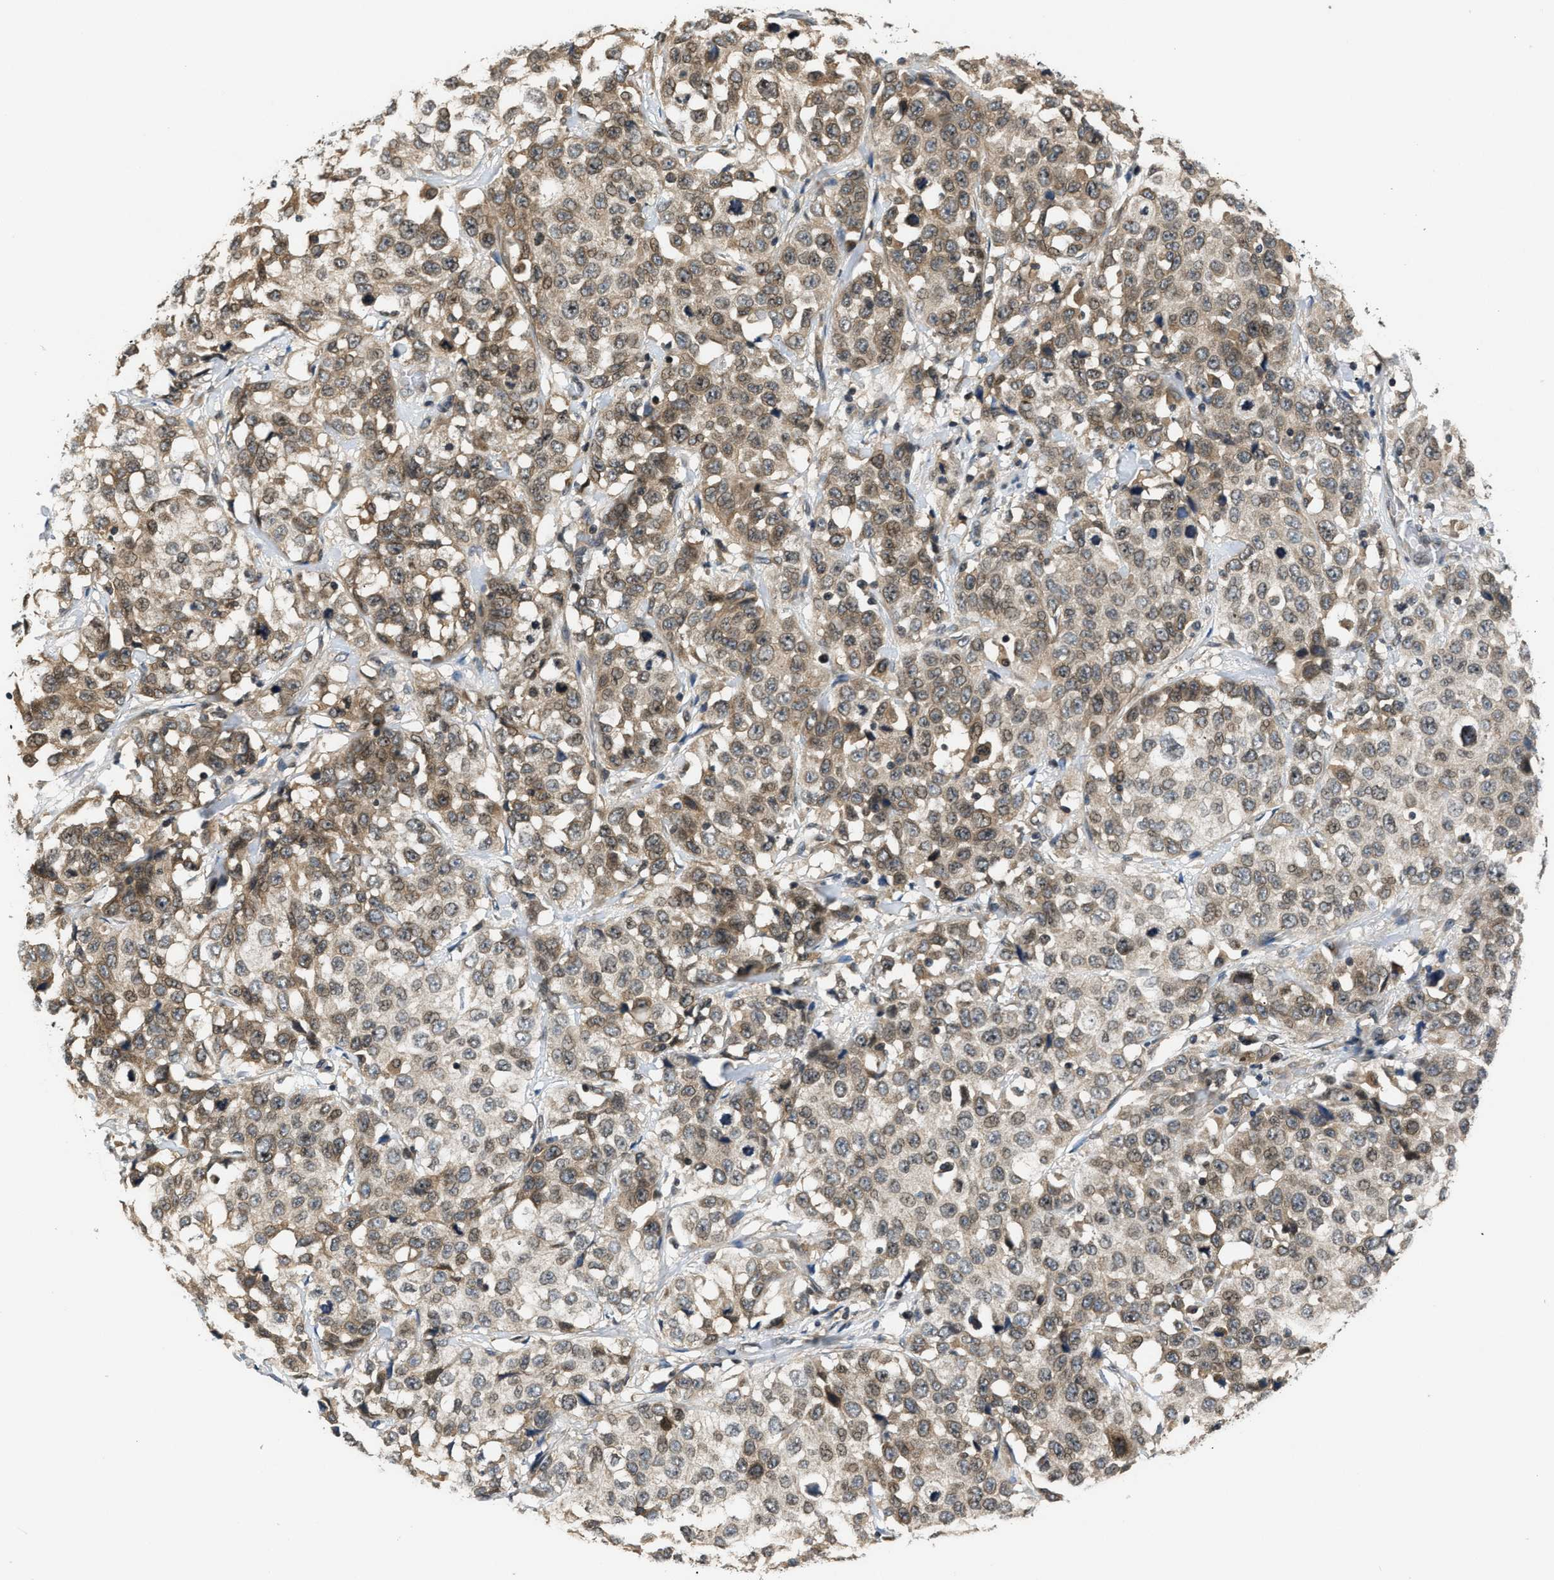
{"staining": {"intensity": "moderate", "quantity": ">75%", "location": "cytoplasmic/membranous"}, "tissue": "stomach cancer", "cell_type": "Tumor cells", "image_type": "cancer", "snomed": [{"axis": "morphology", "description": "Normal tissue, NOS"}, {"axis": "morphology", "description": "Adenocarcinoma, NOS"}, {"axis": "topography", "description": "Stomach"}], "caption": "Stomach adenocarcinoma stained with DAB (3,3'-diaminobenzidine) immunohistochemistry demonstrates medium levels of moderate cytoplasmic/membranous positivity in approximately >75% of tumor cells.", "gene": "RAB29", "patient": {"sex": "male", "age": 48}}